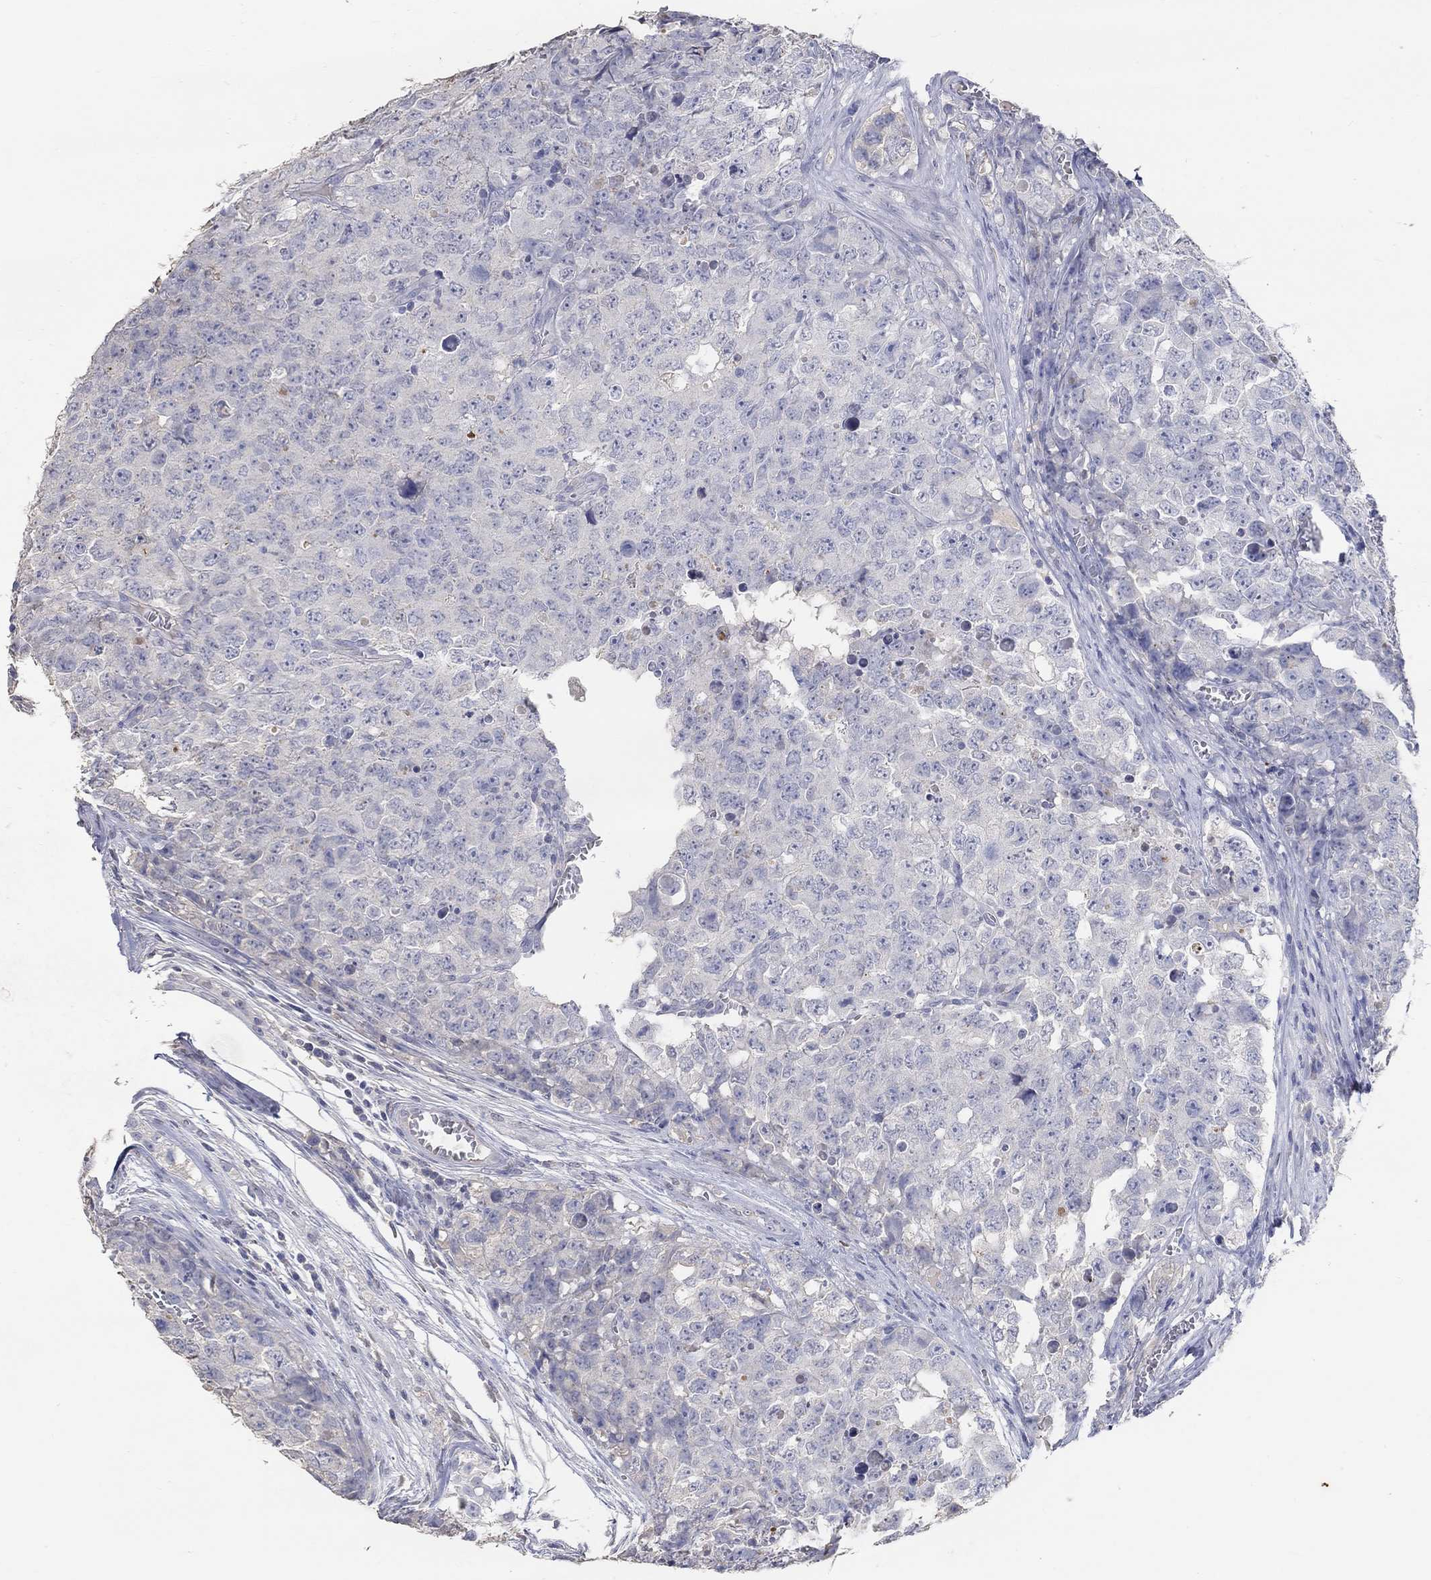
{"staining": {"intensity": "negative", "quantity": "none", "location": "none"}, "tissue": "testis cancer", "cell_type": "Tumor cells", "image_type": "cancer", "snomed": [{"axis": "morphology", "description": "Carcinoma, Embryonal, NOS"}, {"axis": "topography", "description": "Testis"}], "caption": "High magnification brightfield microscopy of testis cancer stained with DAB (brown) and counterstained with hematoxylin (blue): tumor cells show no significant positivity.", "gene": "FGF2", "patient": {"sex": "male", "age": 23}}